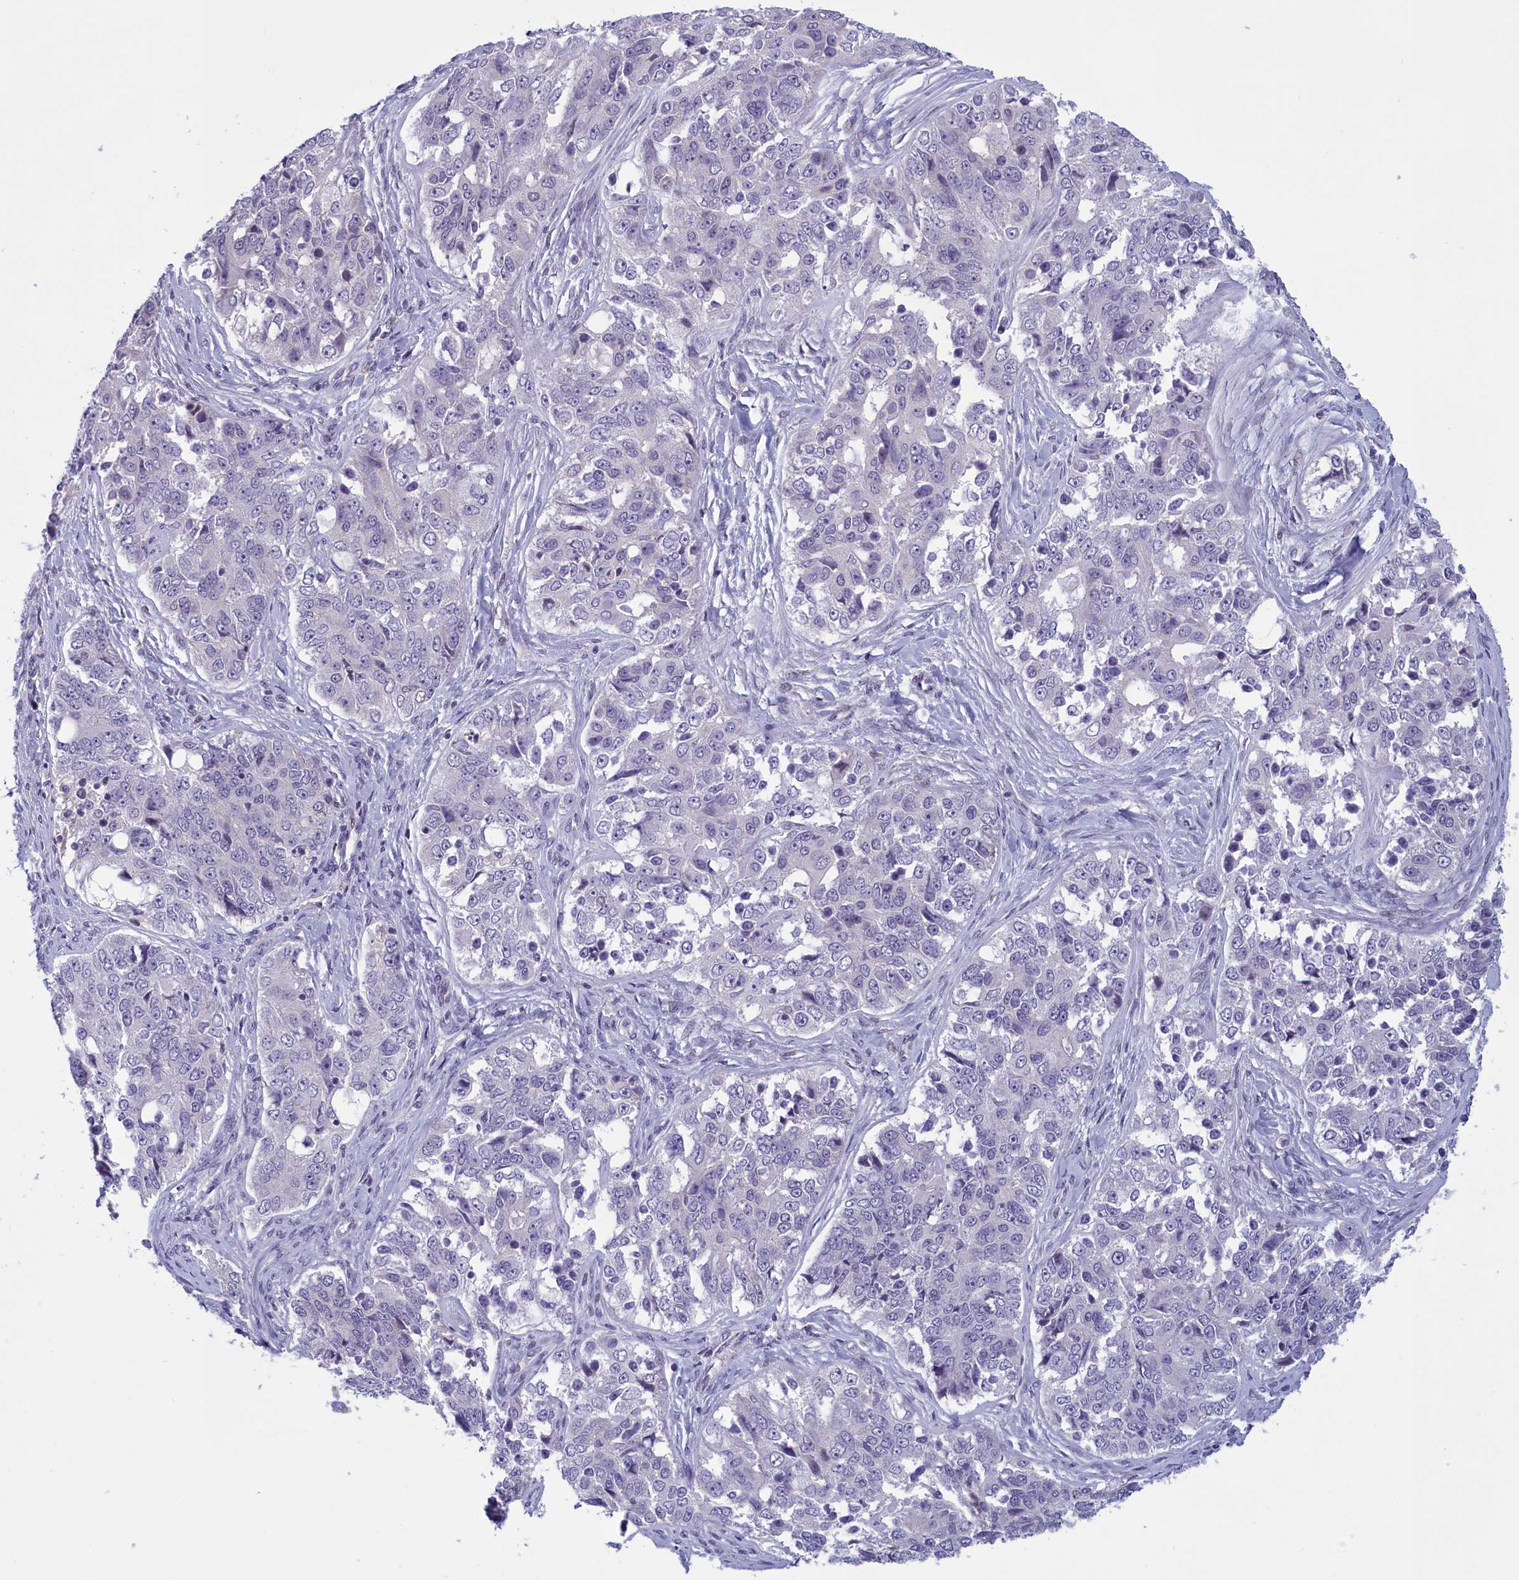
{"staining": {"intensity": "negative", "quantity": "none", "location": "none"}, "tissue": "ovarian cancer", "cell_type": "Tumor cells", "image_type": "cancer", "snomed": [{"axis": "morphology", "description": "Carcinoma, endometroid"}, {"axis": "topography", "description": "Ovary"}], "caption": "Endometroid carcinoma (ovarian) was stained to show a protein in brown. There is no significant staining in tumor cells.", "gene": "CORO2A", "patient": {"sex": "female", "age": 51}}